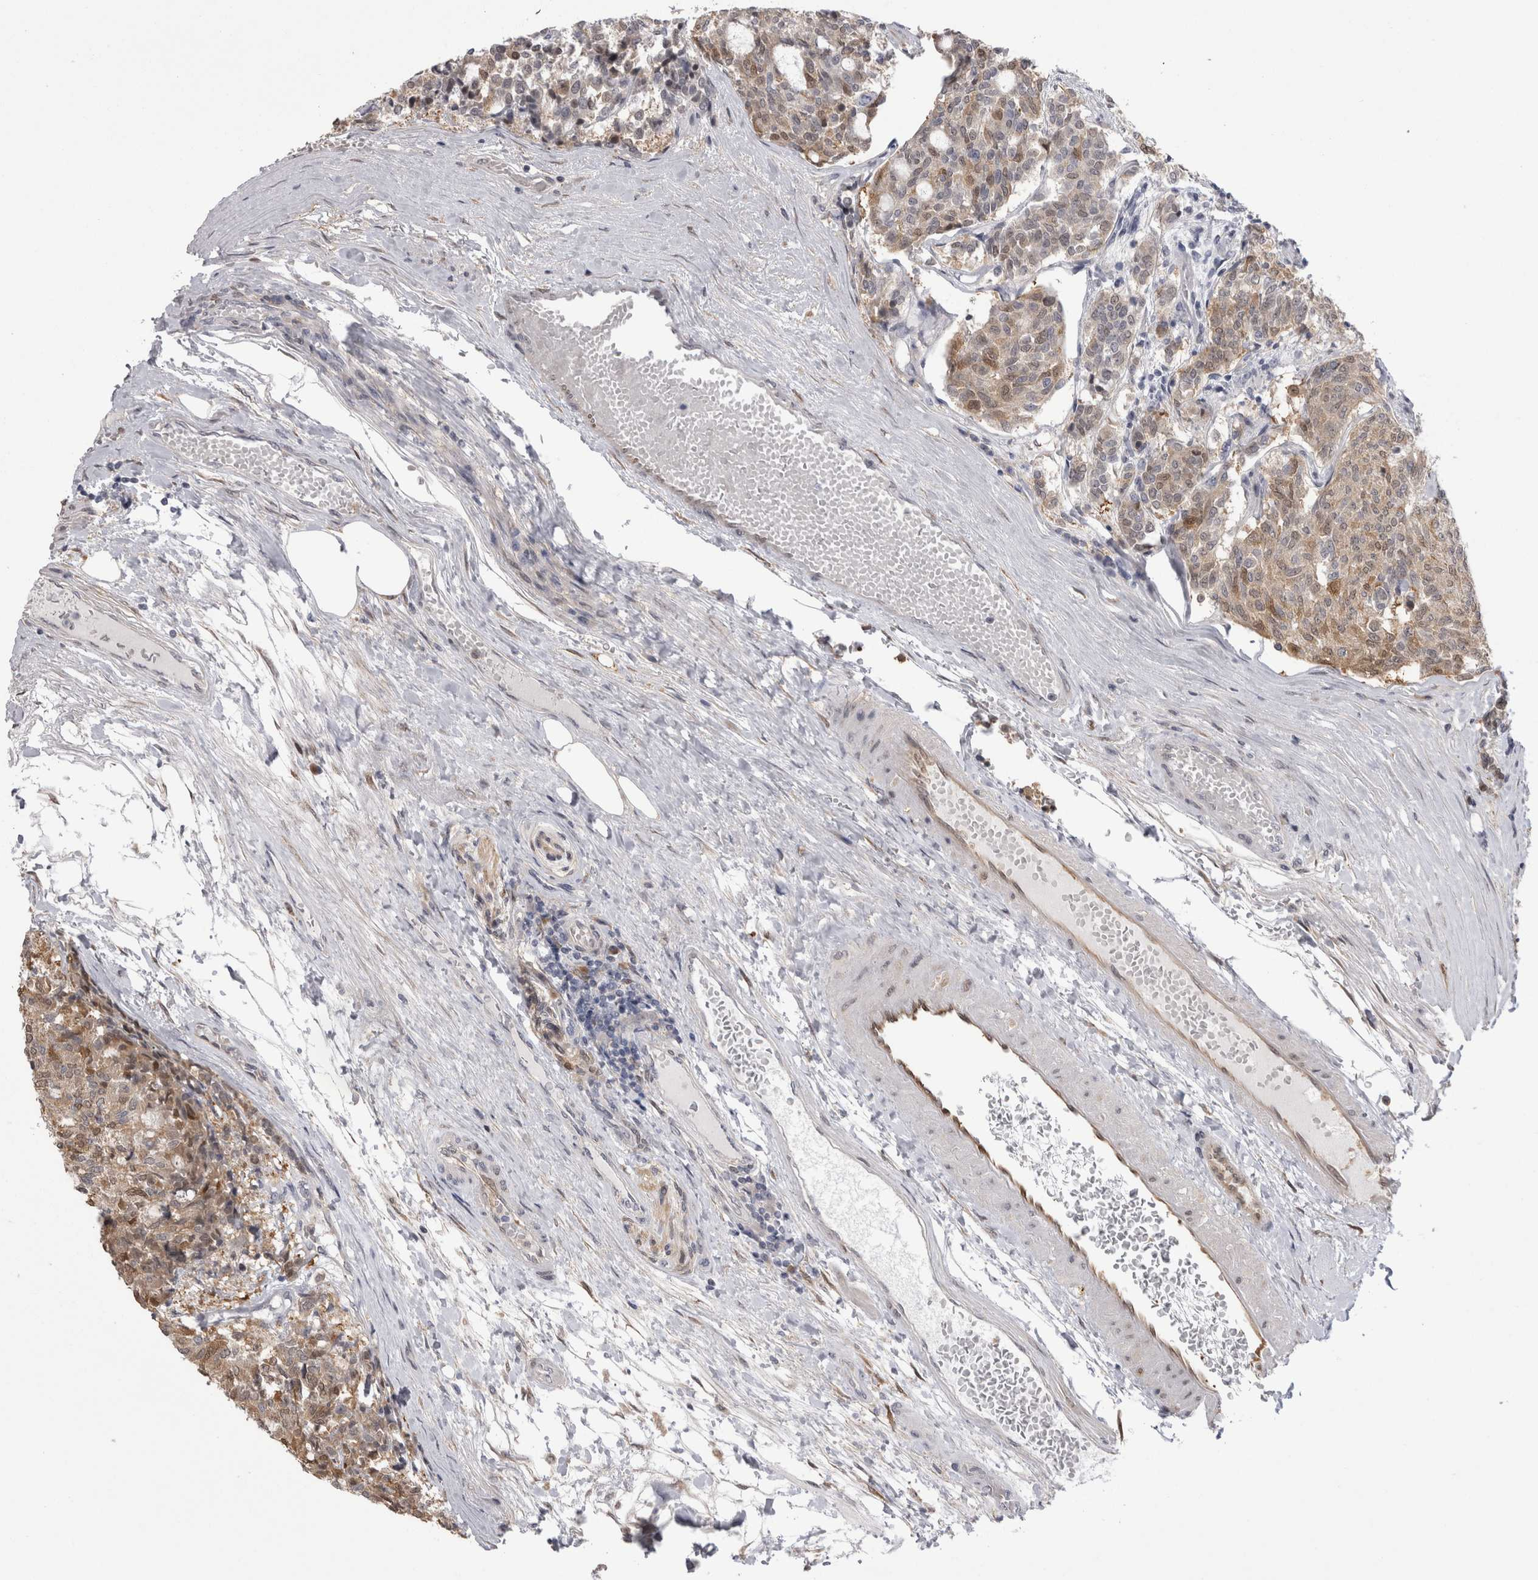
{"staining": {"intensity": "weak", "quantity": "25%-75%", "location": "cytoplasmic/membranous"}, "tissue": "carcinoid", "cell_type": "Tumor cells", "image_type": "cancer", "snomed": [{"axis": "morphology", "description": "Carcinoid, malignant, NOS"}, {"axis": "topography", "description": "Pancreas"}], "caption": "Immunohistochemical staining of malignant carcinoid demonstrates low levels of weak cytoplasmic/membranous protein expression in approximately 25%-75% of tumor cells.", "gene": "CHIC2", "patient": {"sex": "female", "age": 54}}